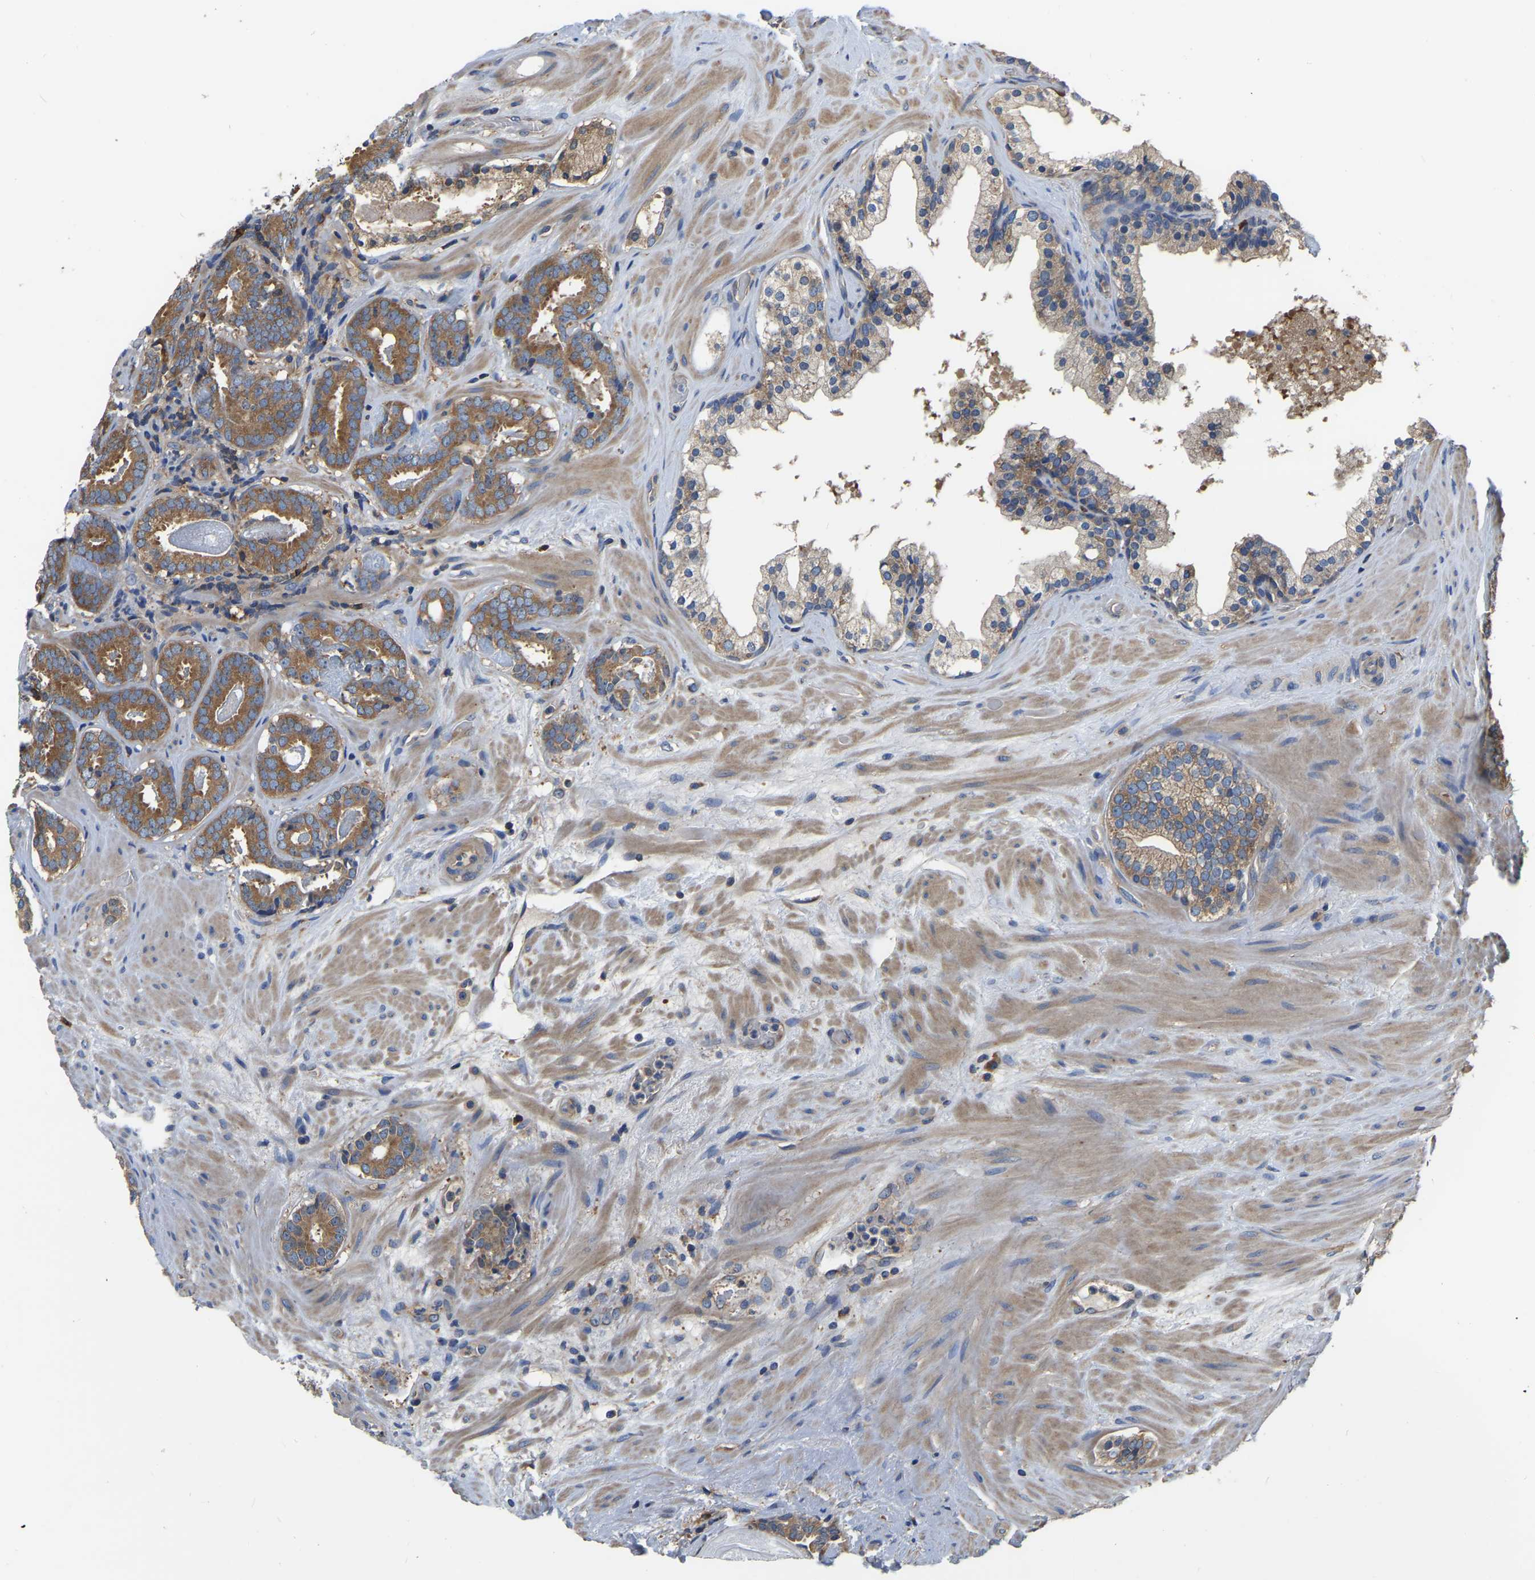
{"staining": {"intensity": "moderate", "quantity": ">75%", "location": "cytoplasmic/membranous"}, "tissue": "prostate cancer", "cell_type": "Tumor cells", "image_type": "cancer", "snomed": [{"axis": "morphology", "description": "Adenocarcinoma, Low grade"}, {"axis": "topography", "description": "Prostate"}], "caption": "A brown stain highlights moderate cytoplasmic/membranous positivity of a protein in human prostate cancer (adenocarcinoma (low-grade)) tumor cells. The protein of interest is shown in brown color, while the nuclei are stained blue.", "gene": "GARS1", "patient": {"sex": "male", "age": 69}}